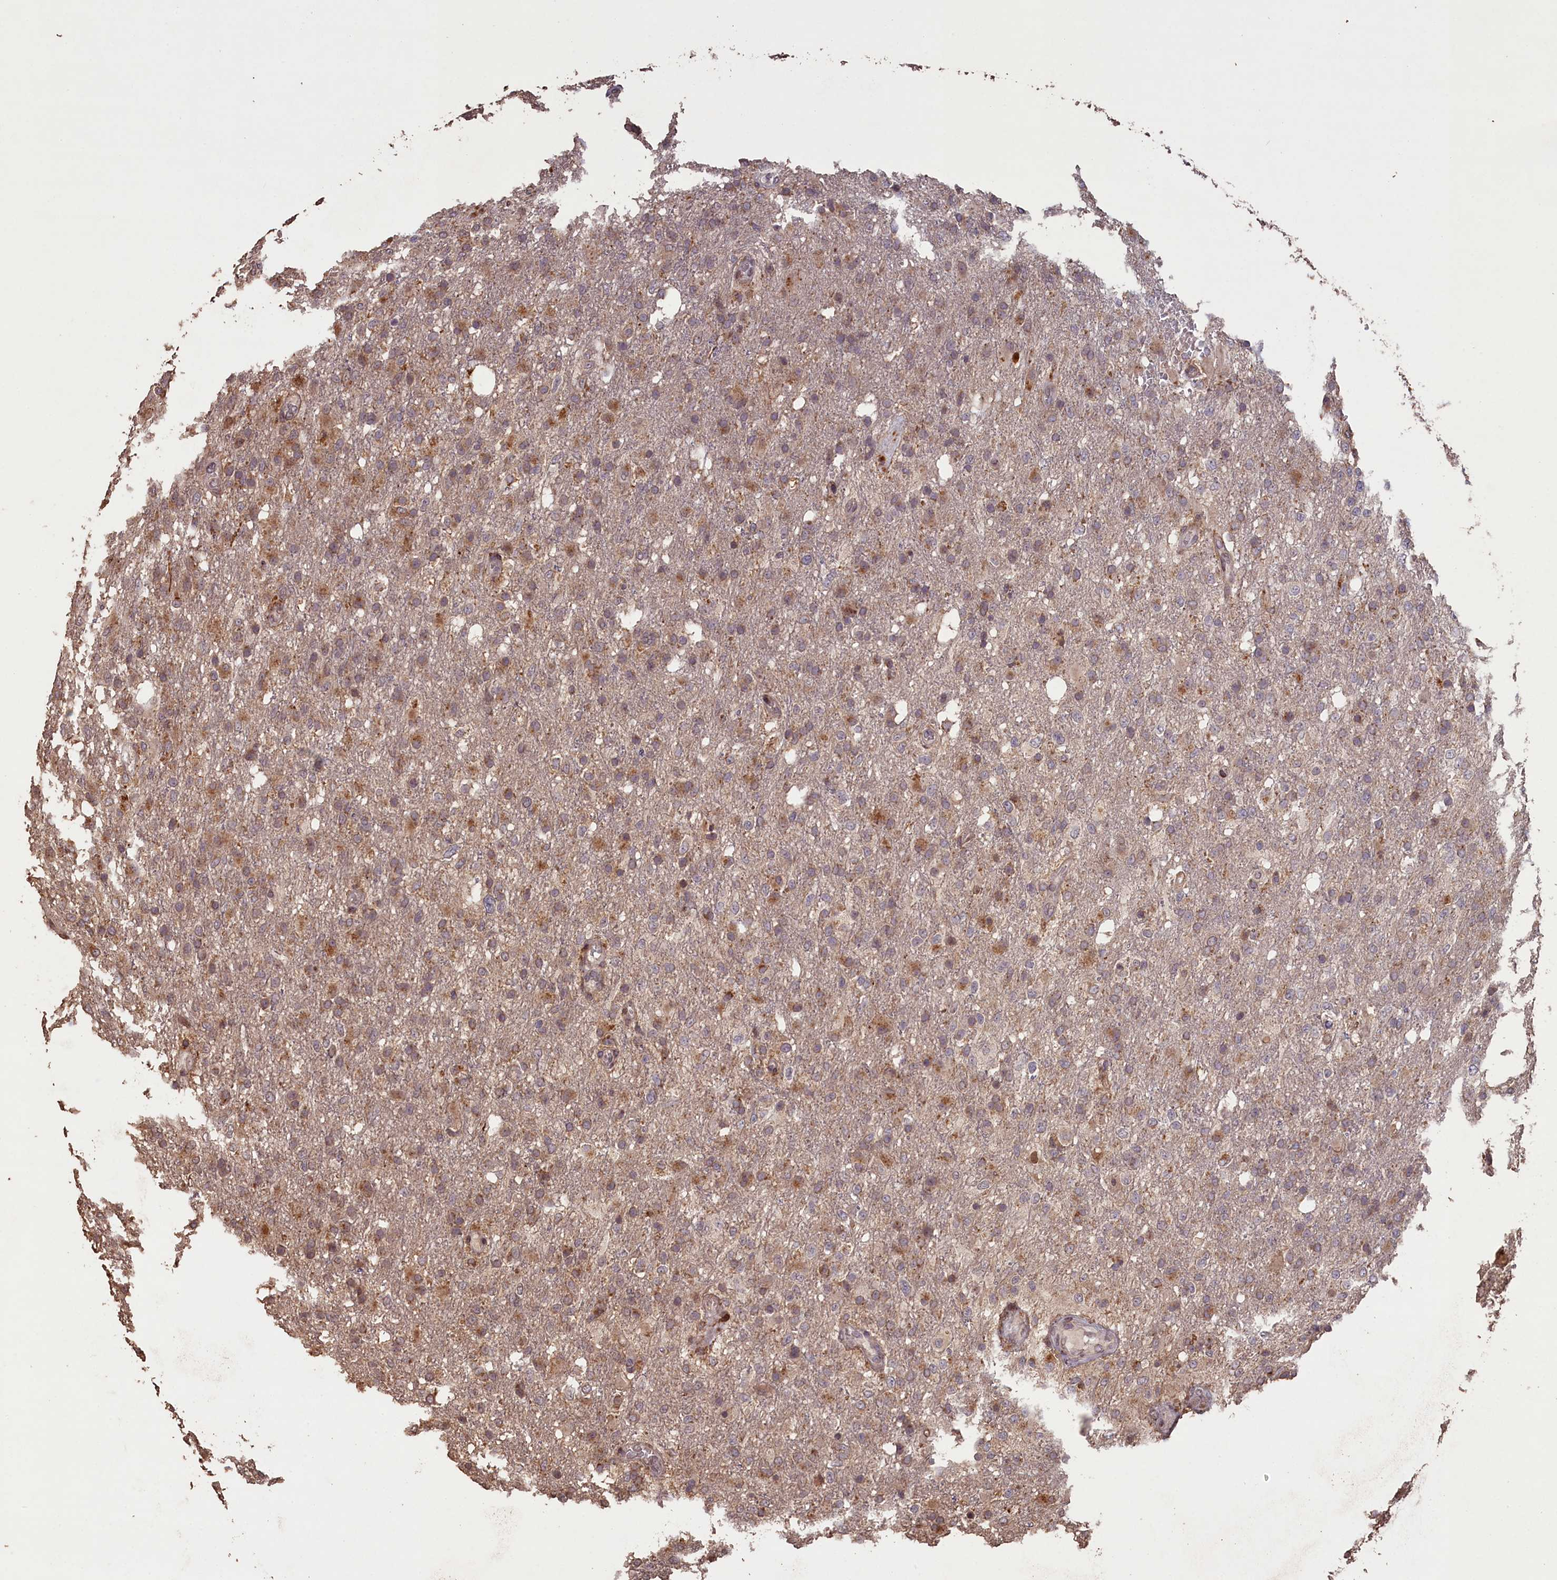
{"staining": {"intensity": "moderate", "quantity": "<25%", "location": "cytoplasmic/membranous"}, "tissue": "glioma", "cell_type": "Tumor cells", "image_type": "cancer", "snomed": [{"axis": "morphology", "description": "Glioma, malignant, High grade"}, {"axis": "topography", "description": "Brain"}], "caption": "IHC photomicrograph of human glioma stained for a protein (brown), which demonstrates low levels of moderate cytoplasmic/membranous positivity in approximately <25% of tumor cells.", "gene": "SLC38A7", "patient": {"sex": "female", "age": 74}}